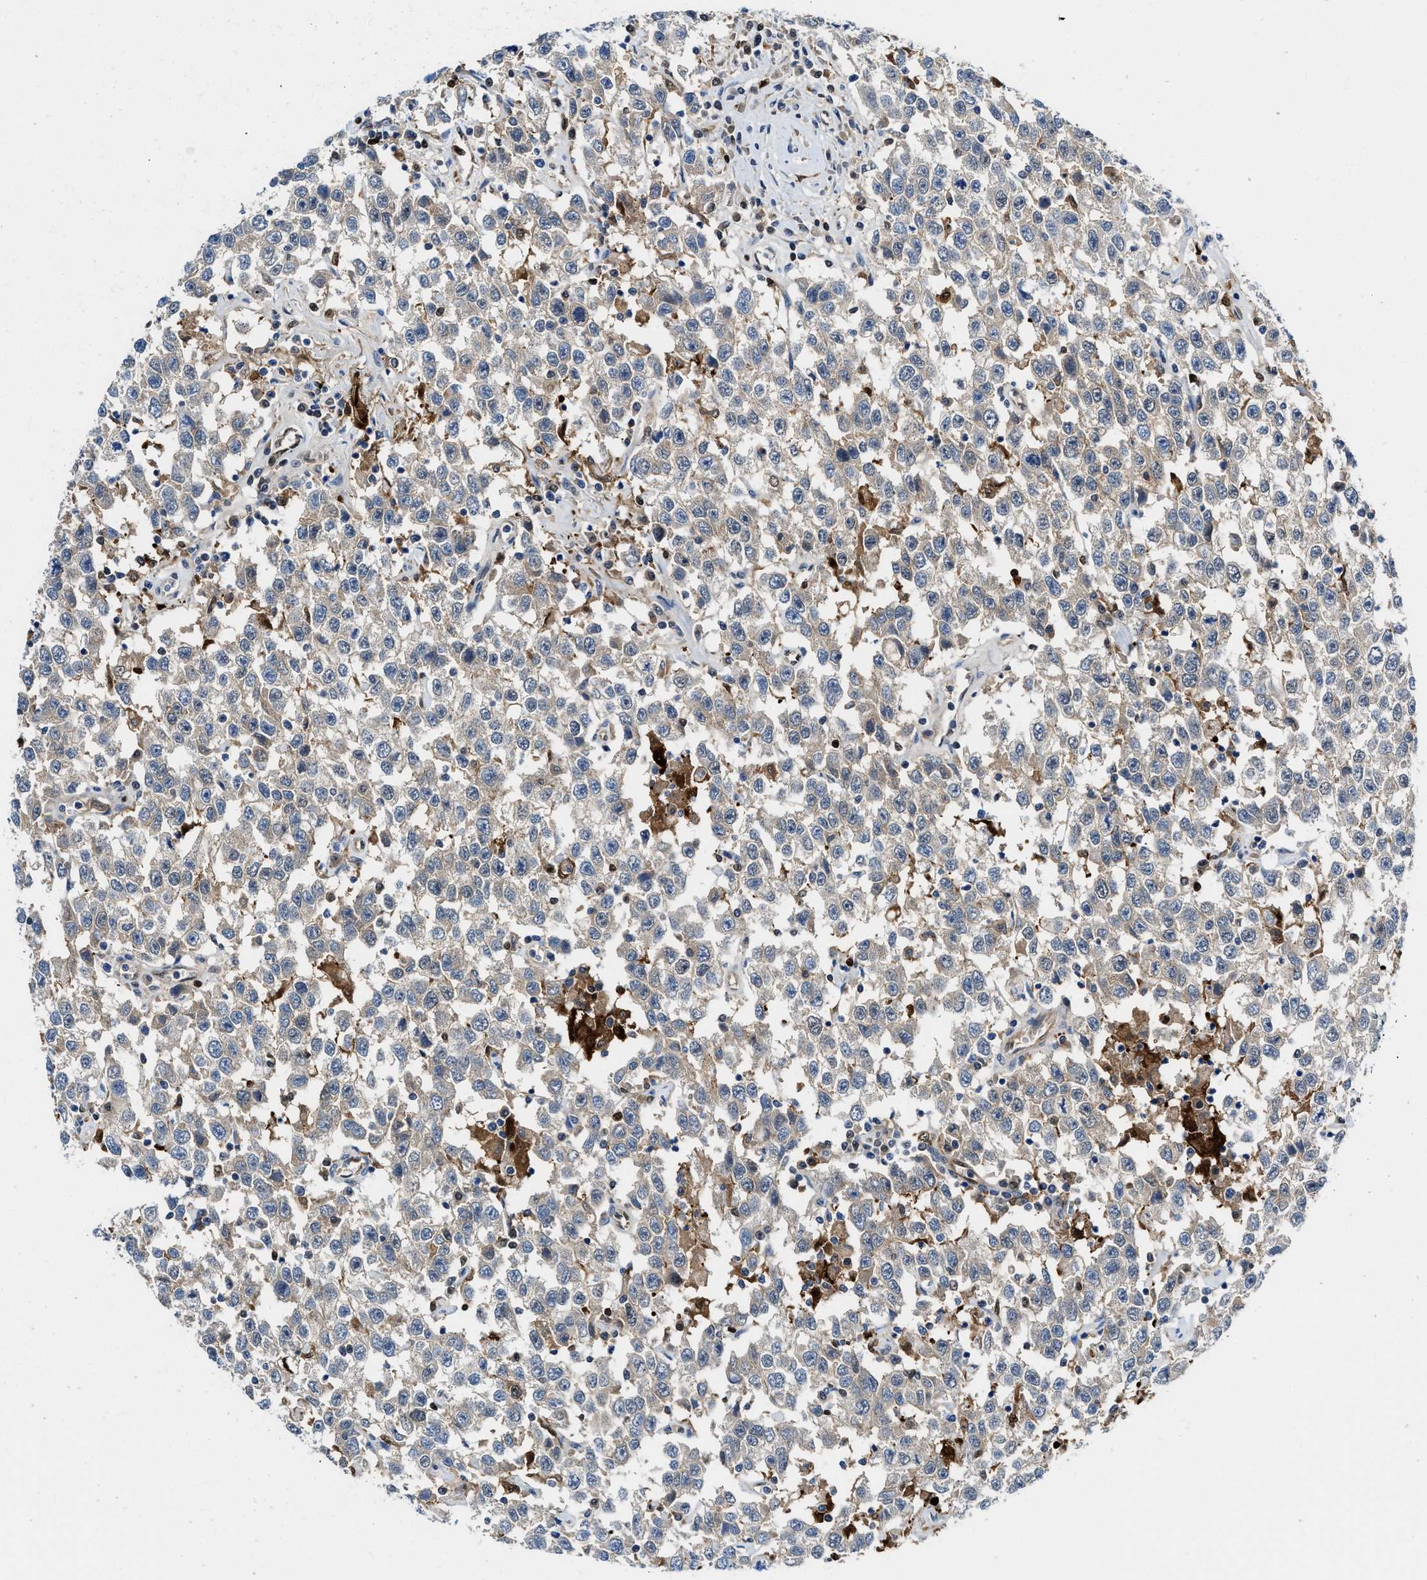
{"staining": {"intensity": "weak", "quantity": "<25%", "location": "cytoplasmic/membranous"}, "tissue": "testis cancer", "cell_type": "Tumor cells", "image_type": "cancer", "snomed": [{"axis": "morphology", "description": "Seminoma, NOS"}, {"axis": "topography", "description": "Testis"}], "caption": "This micrograph is of testis cancer stained with immunohistochemistry (IHC) to label a protein in brown with the nuclei are counter-stained blue. There is no staining in tumor cells.", "gene": "LTA4H", "patient": {"sex": "male", "age": 41}}